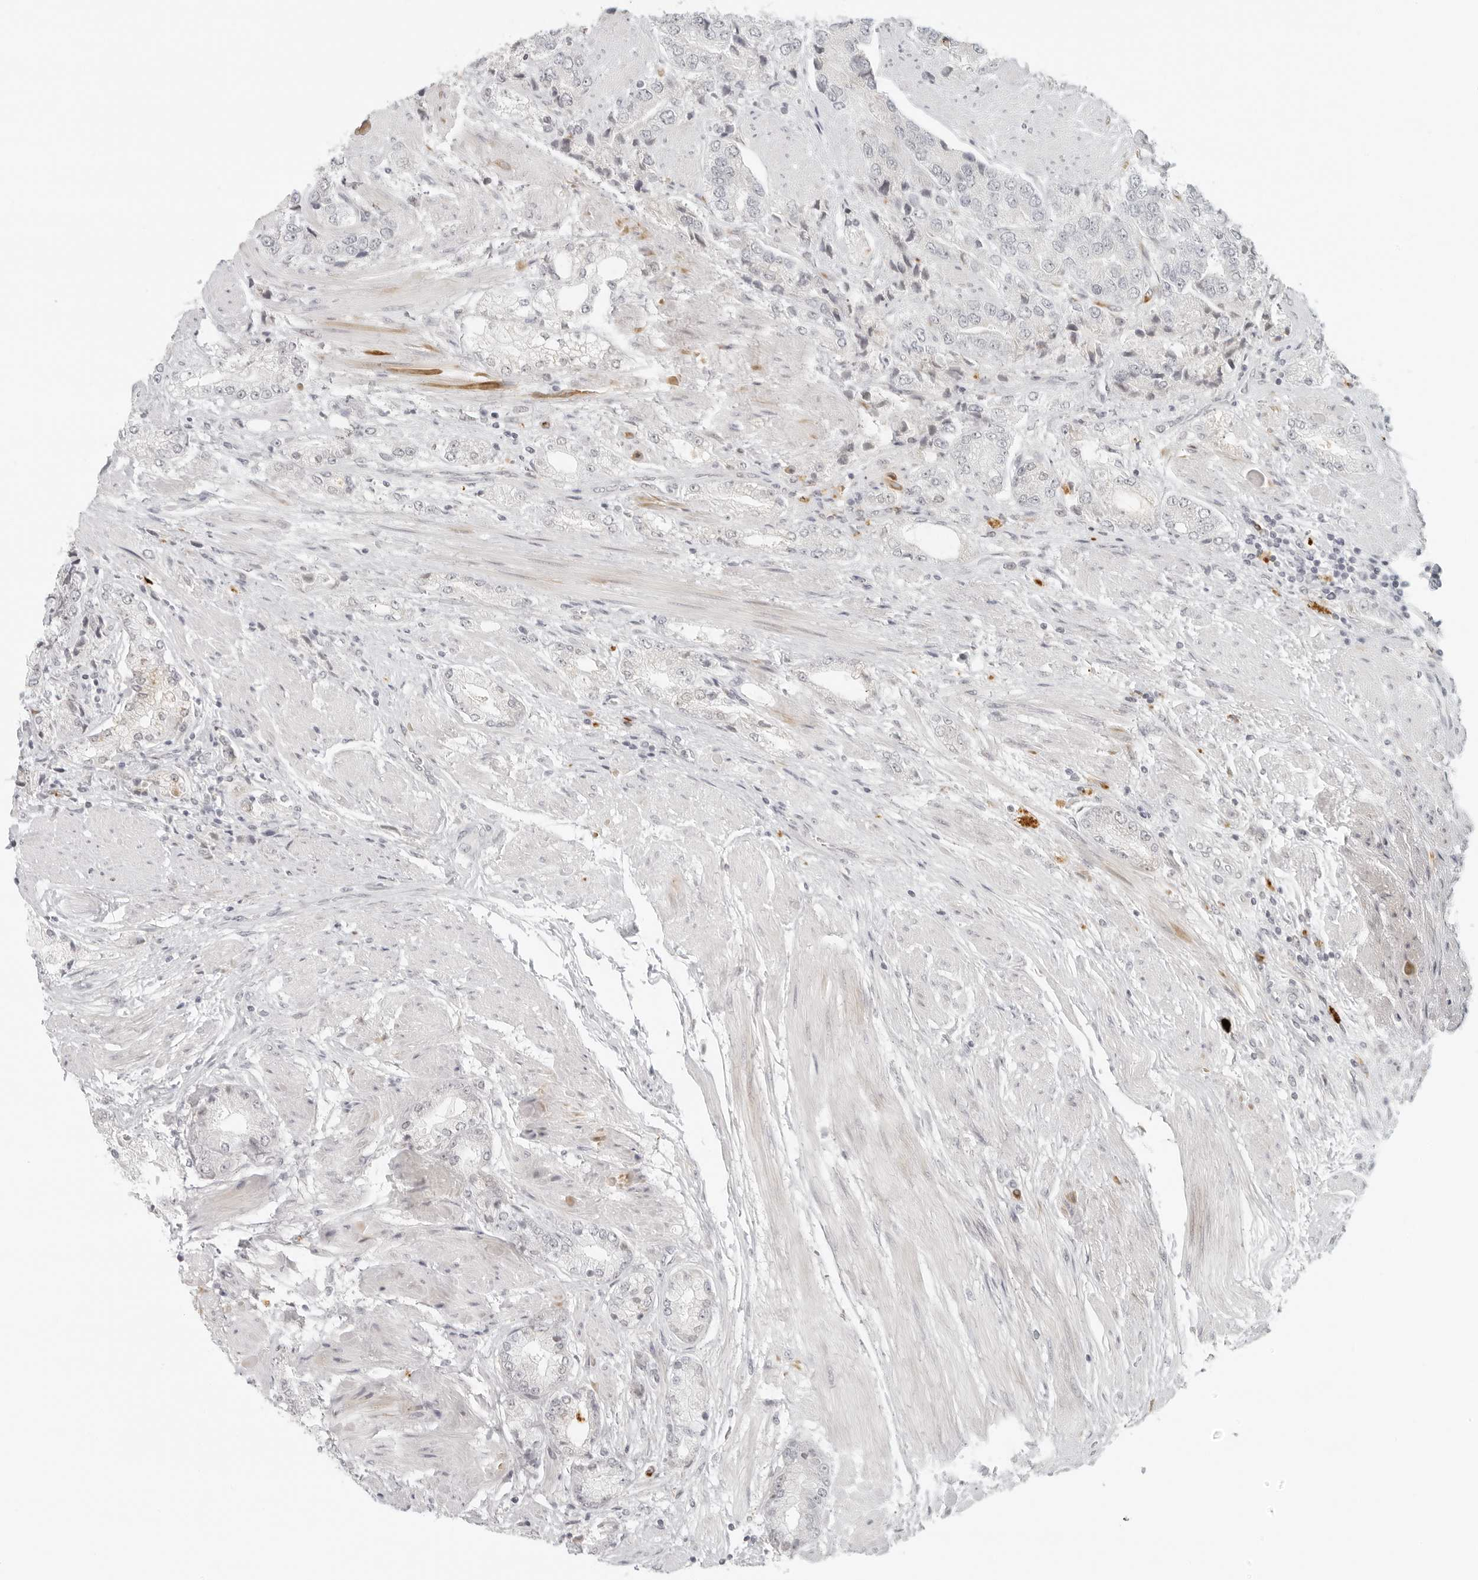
{"staining": {"intensity": "negative", "quantity": "none", "location": "none"}, "tissue": "prostate cancer", "cell_type": "Tumor cells", "image_type": "cancer", "snomed": [{"axis": "morphology", "description": "Adenocarcinoma, High grade"}, {"axis": "topography", "description": "Prostate"}], "caption": "Tumor cells show no significant protein expression in prostate cancer. (Stains: DAB immunohistochemistry (IHC) with hematoxylin counter stain, Microscopy: brightfield microscopy at high magnification).", "gene": "ZNF678", "patient": {"sex": "male", "age": 50}}